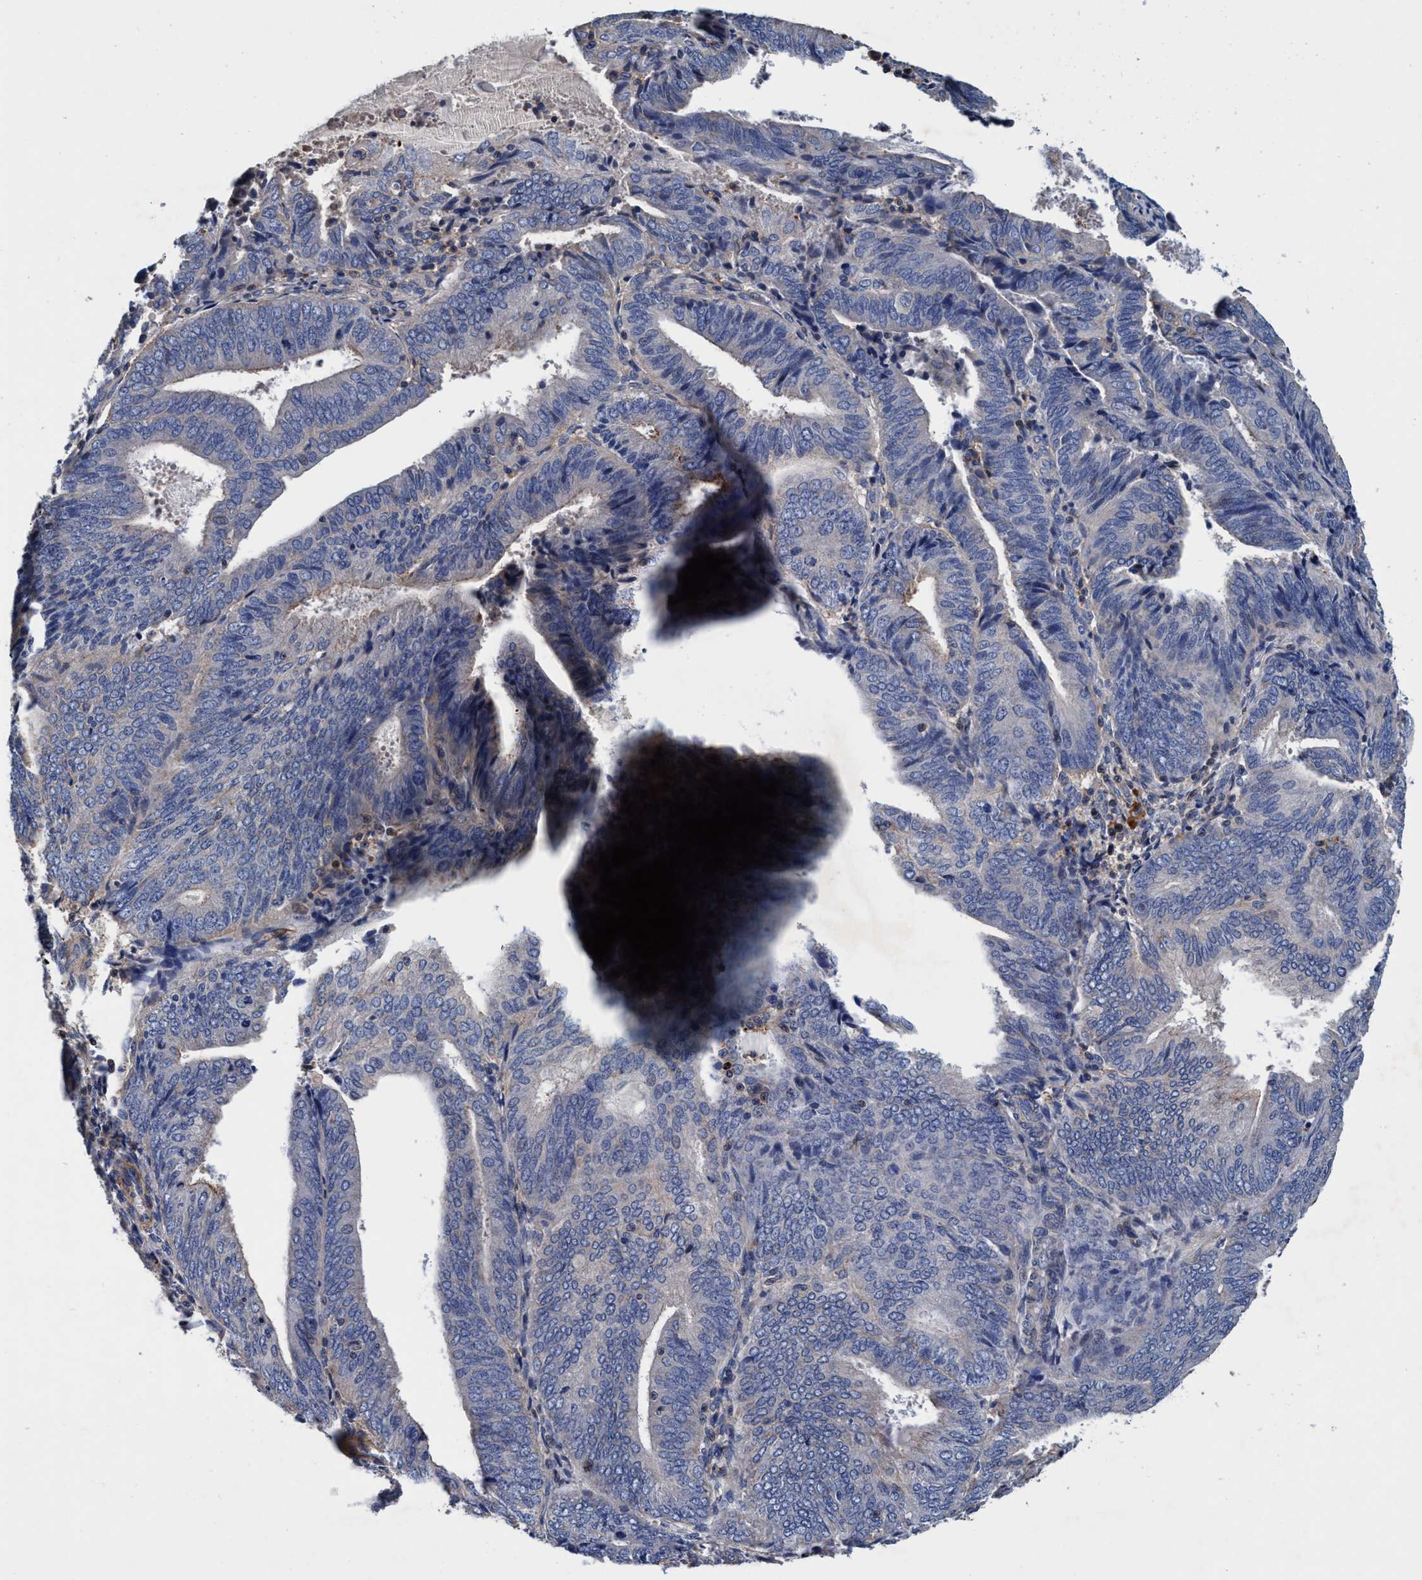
{"staining": {"intensity": "negative", "quantity": "none", "location": "none"}, "tissue": "endometrial cancer", "cell_type": "Tumor cells", "image_type": "cancer", "snomed": [{"axis": "morphology", "description": "Adenocarcinoma, NOS"}, {"axis": "topography", "description": "Endometrium"}], "caption": "Endometrial cancer (adenocarcinoma) was stained to show a protein in brown. There is no significant positivity in tumor cells.", "gene": "RNF208", "patient": {"sex": "female", "age": 81}}